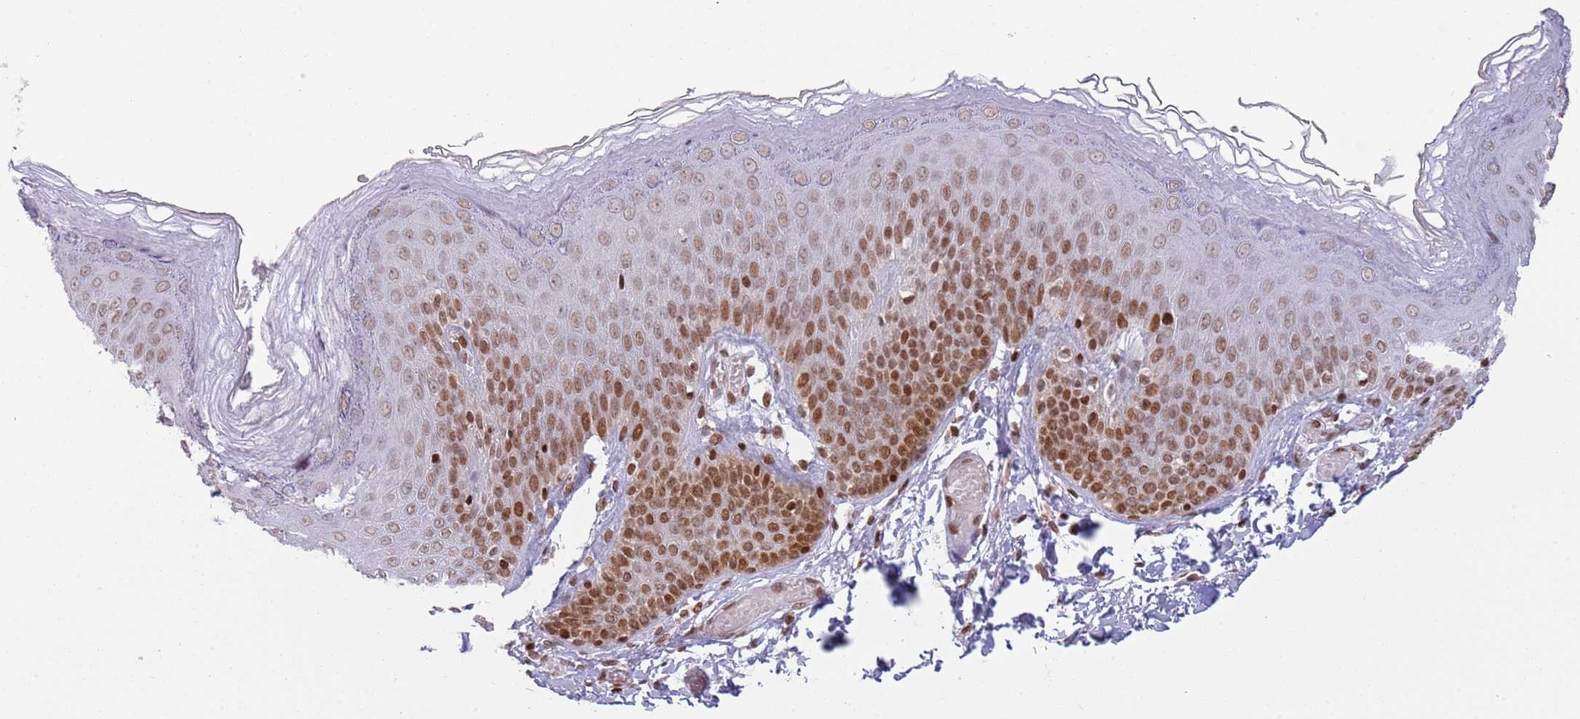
{"staining": {"intensity": "strong", "quantity": "25%-75%", "location": "nuclear"}, "tissue": "skin", "cell_type": "Epidermal cells", "image_type": "normal", "snomed": [{"axis": "morphology", "description": "Normal tissue, NOS"}, {"axis": "topography", "description": "Anal"}], "caption": "The immunohistochemical stain labels strong nuclear positivity in epidermal cells of normal skin. (brown staining indicates protein expression, while blue staining denotes nuclei).", "gene": "SH3RF3", "patient": {"sex": "female", "age": 40}}